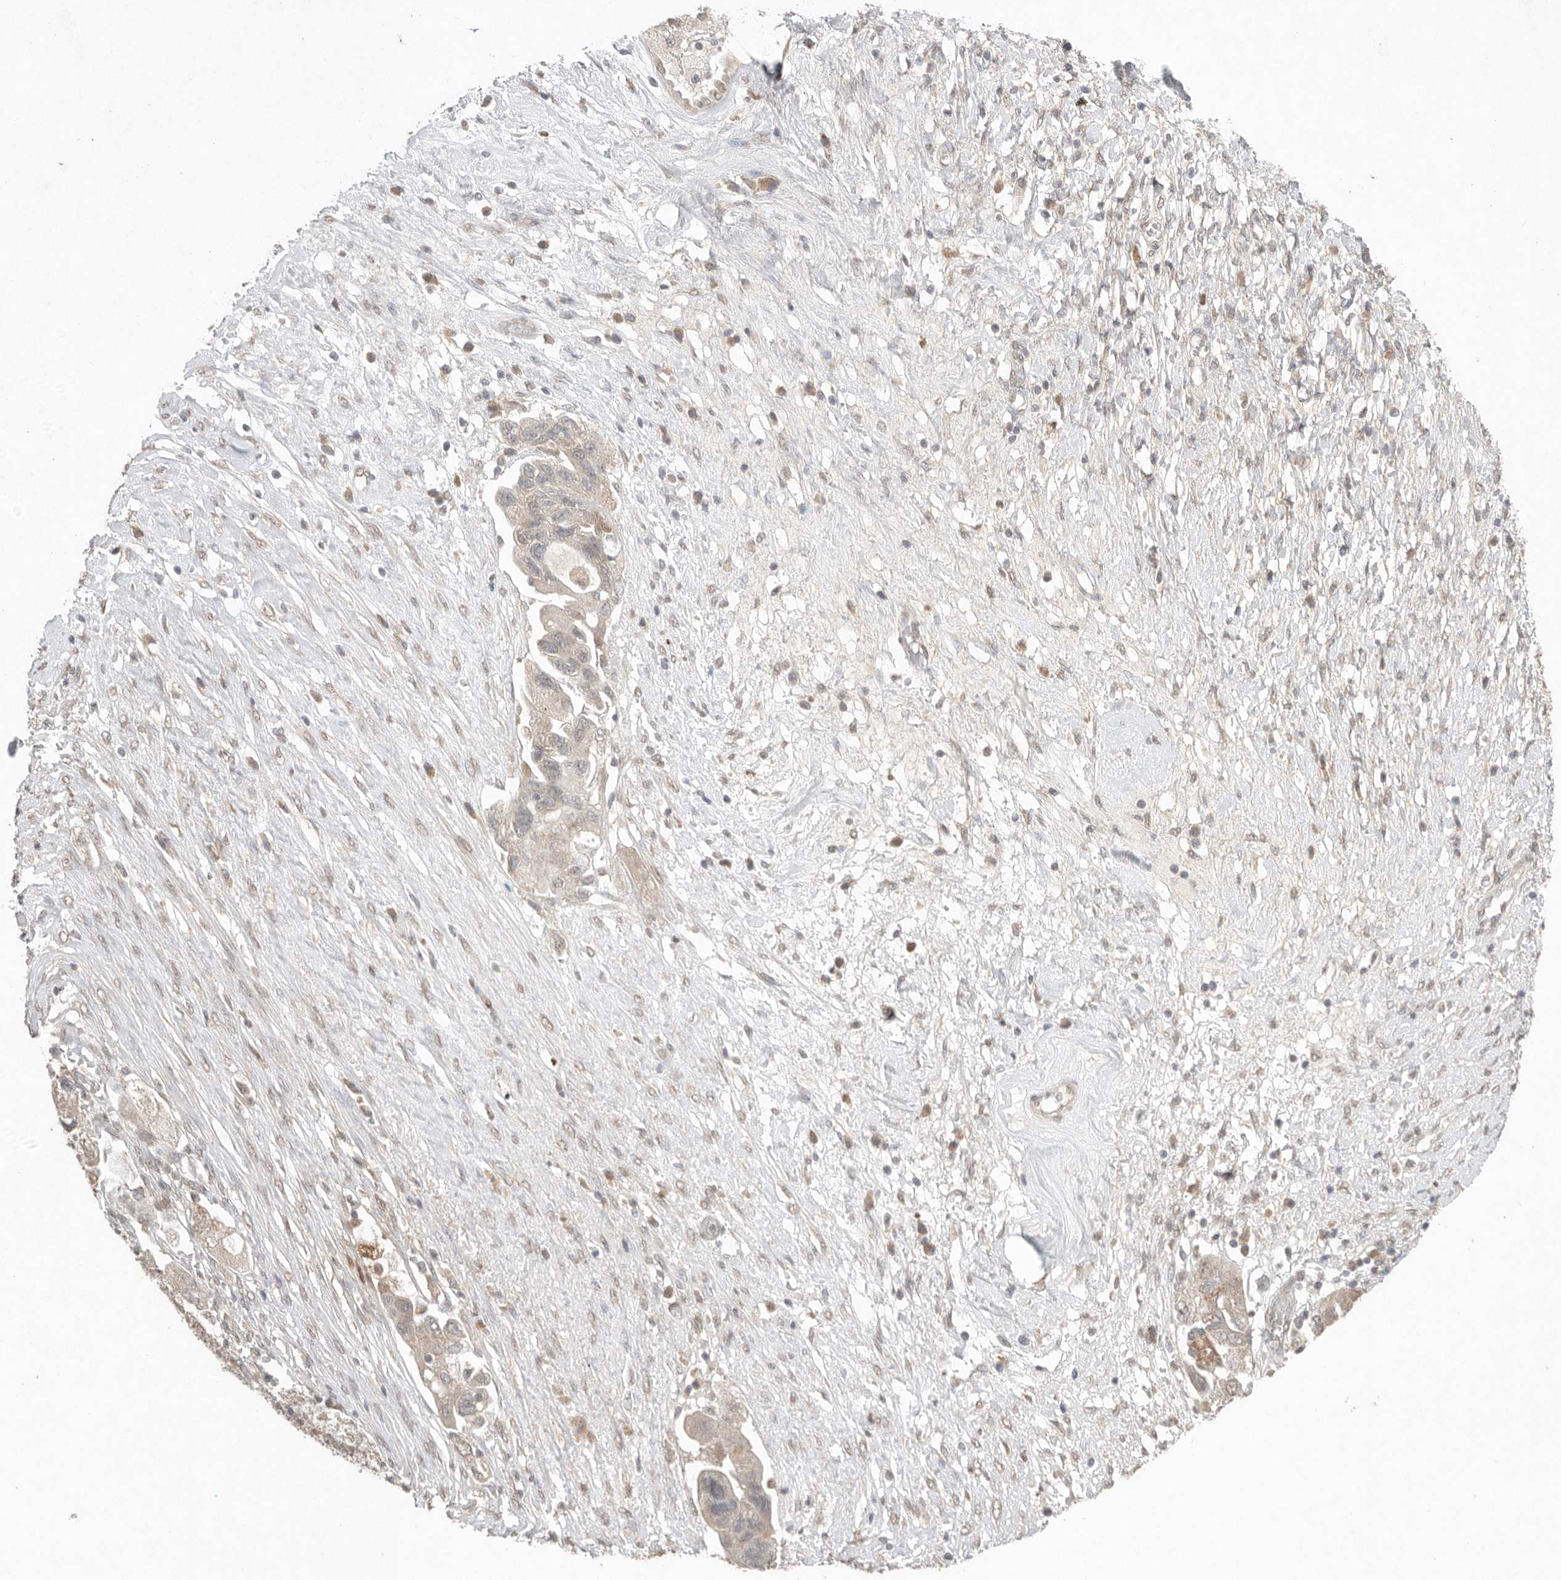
{"staining": {"intensity": "negative", "quantity": "none", "location": "none"}, "tissue": "ovarian cancer", "cell_type": "Tumor cells", "image_type": "cancer", "snomed": [{"axis": "morphology", "description": "Carcinoma, NOS"}, {"axis": "morphology", "description": "Cystadenocarcinoma, serous, NOS"}, {"axis": "topography", "description": "Ovary"}], "caption": "Human serous cystadenocarcinoma (ovarian) stained for a protein using IHC reveals no staining in tumor cells.", "gene": "KLK5", "patient": {"sex": "female", "age": 69}}